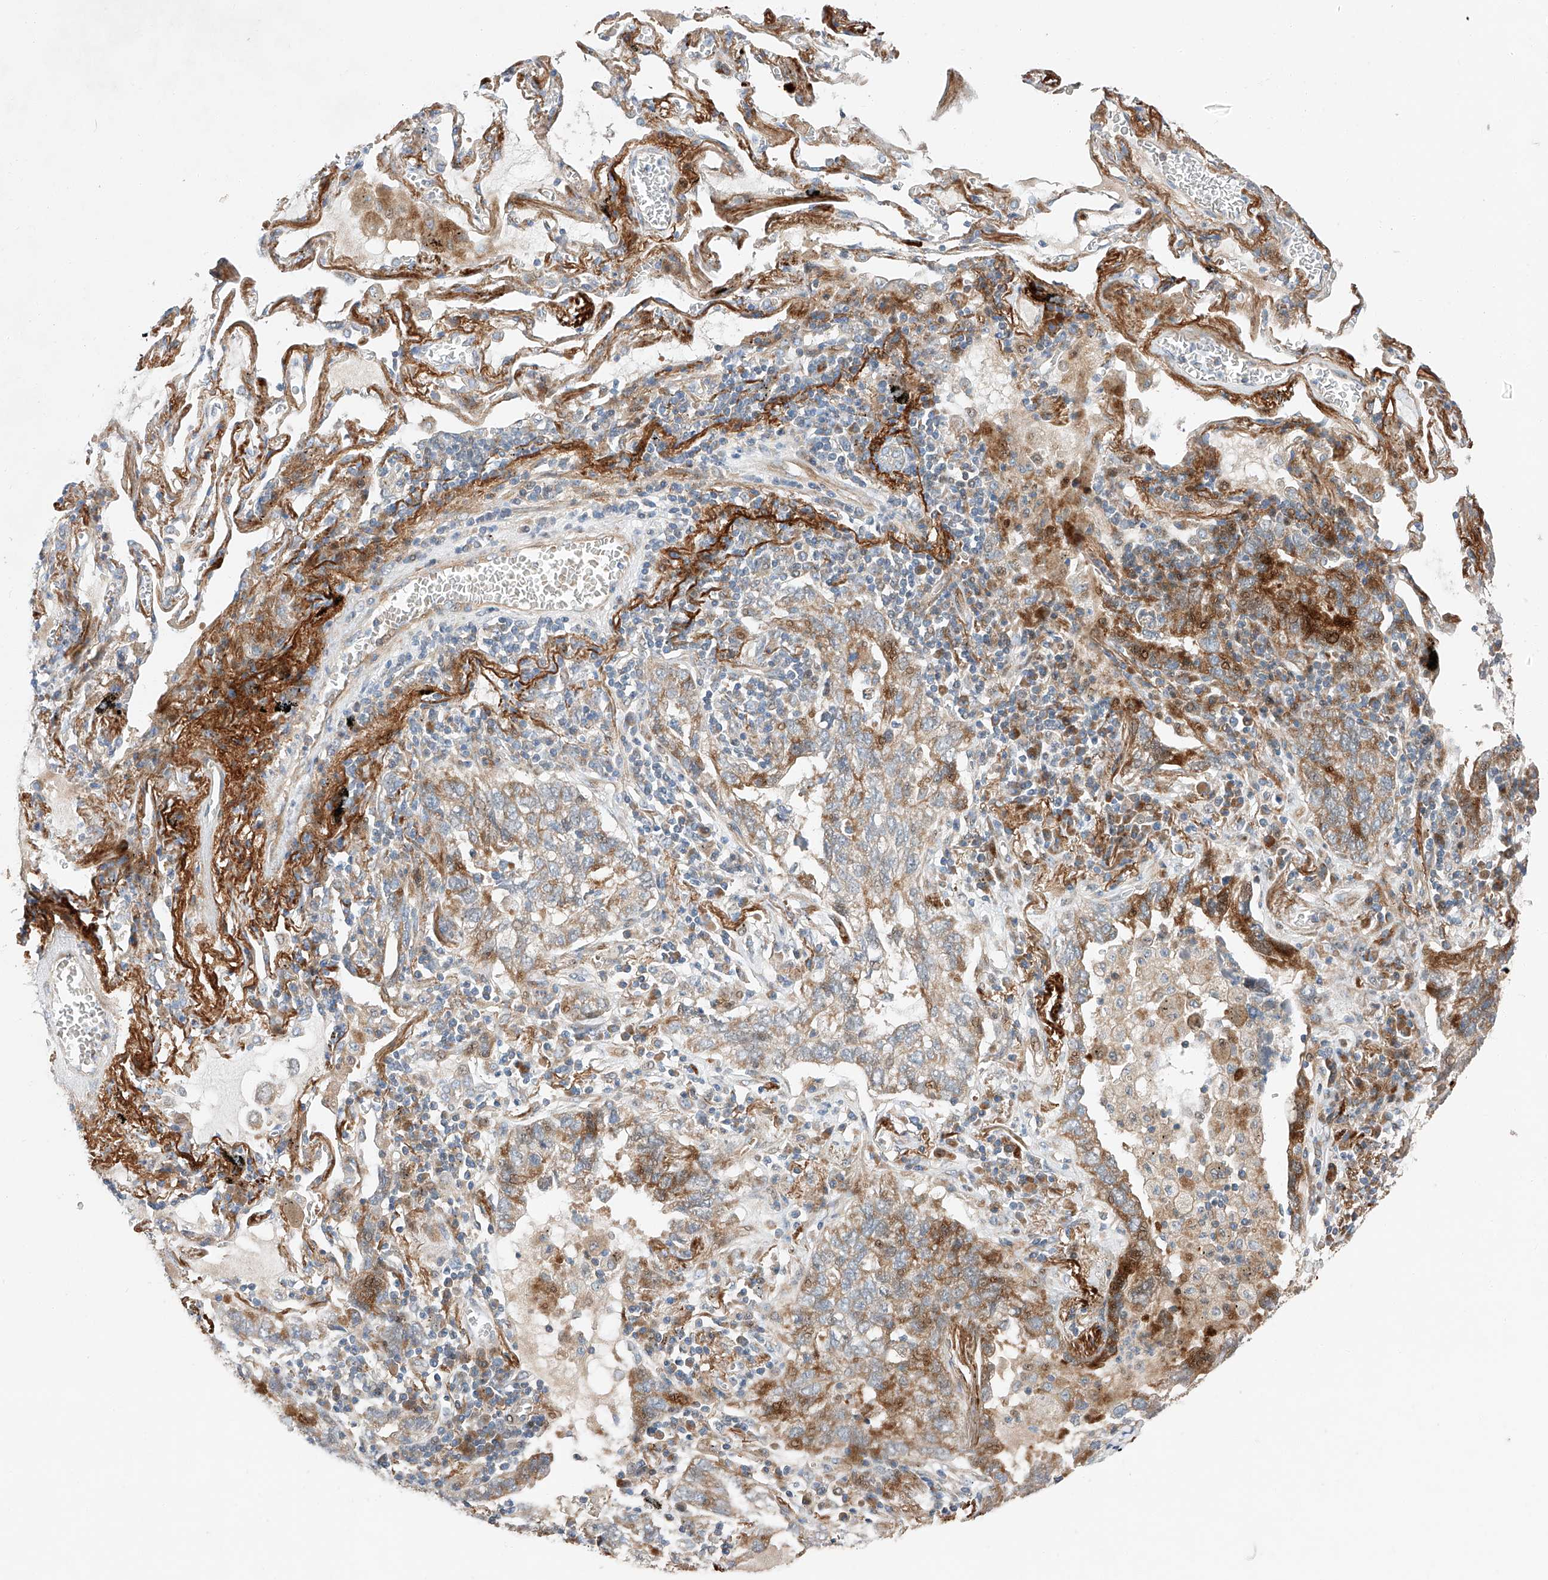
{"staining": {"intensity": "moderate", "quantity": "25%-75%", "location": "cytoplasmic/membranous"}, "tissue": "lung cancer", "cell_type": "Tumor cells", "image_type": "cancer", "snomed": [{"axis": "morphology", "description": "Adenocarcinoma, NOS"}, {"axis": "topography", "description": "Lung"}], "caption": "Moderate cytoplasmic/membranous protein expression is present in about 25%-75% of tumor cells in lung adenocarcinoma. Immunohistochemistry stains the protein of interest in brown and the nuclei are stained blue.", "gene": "USF3", "patient": {"sex": "male", "age": 65}}